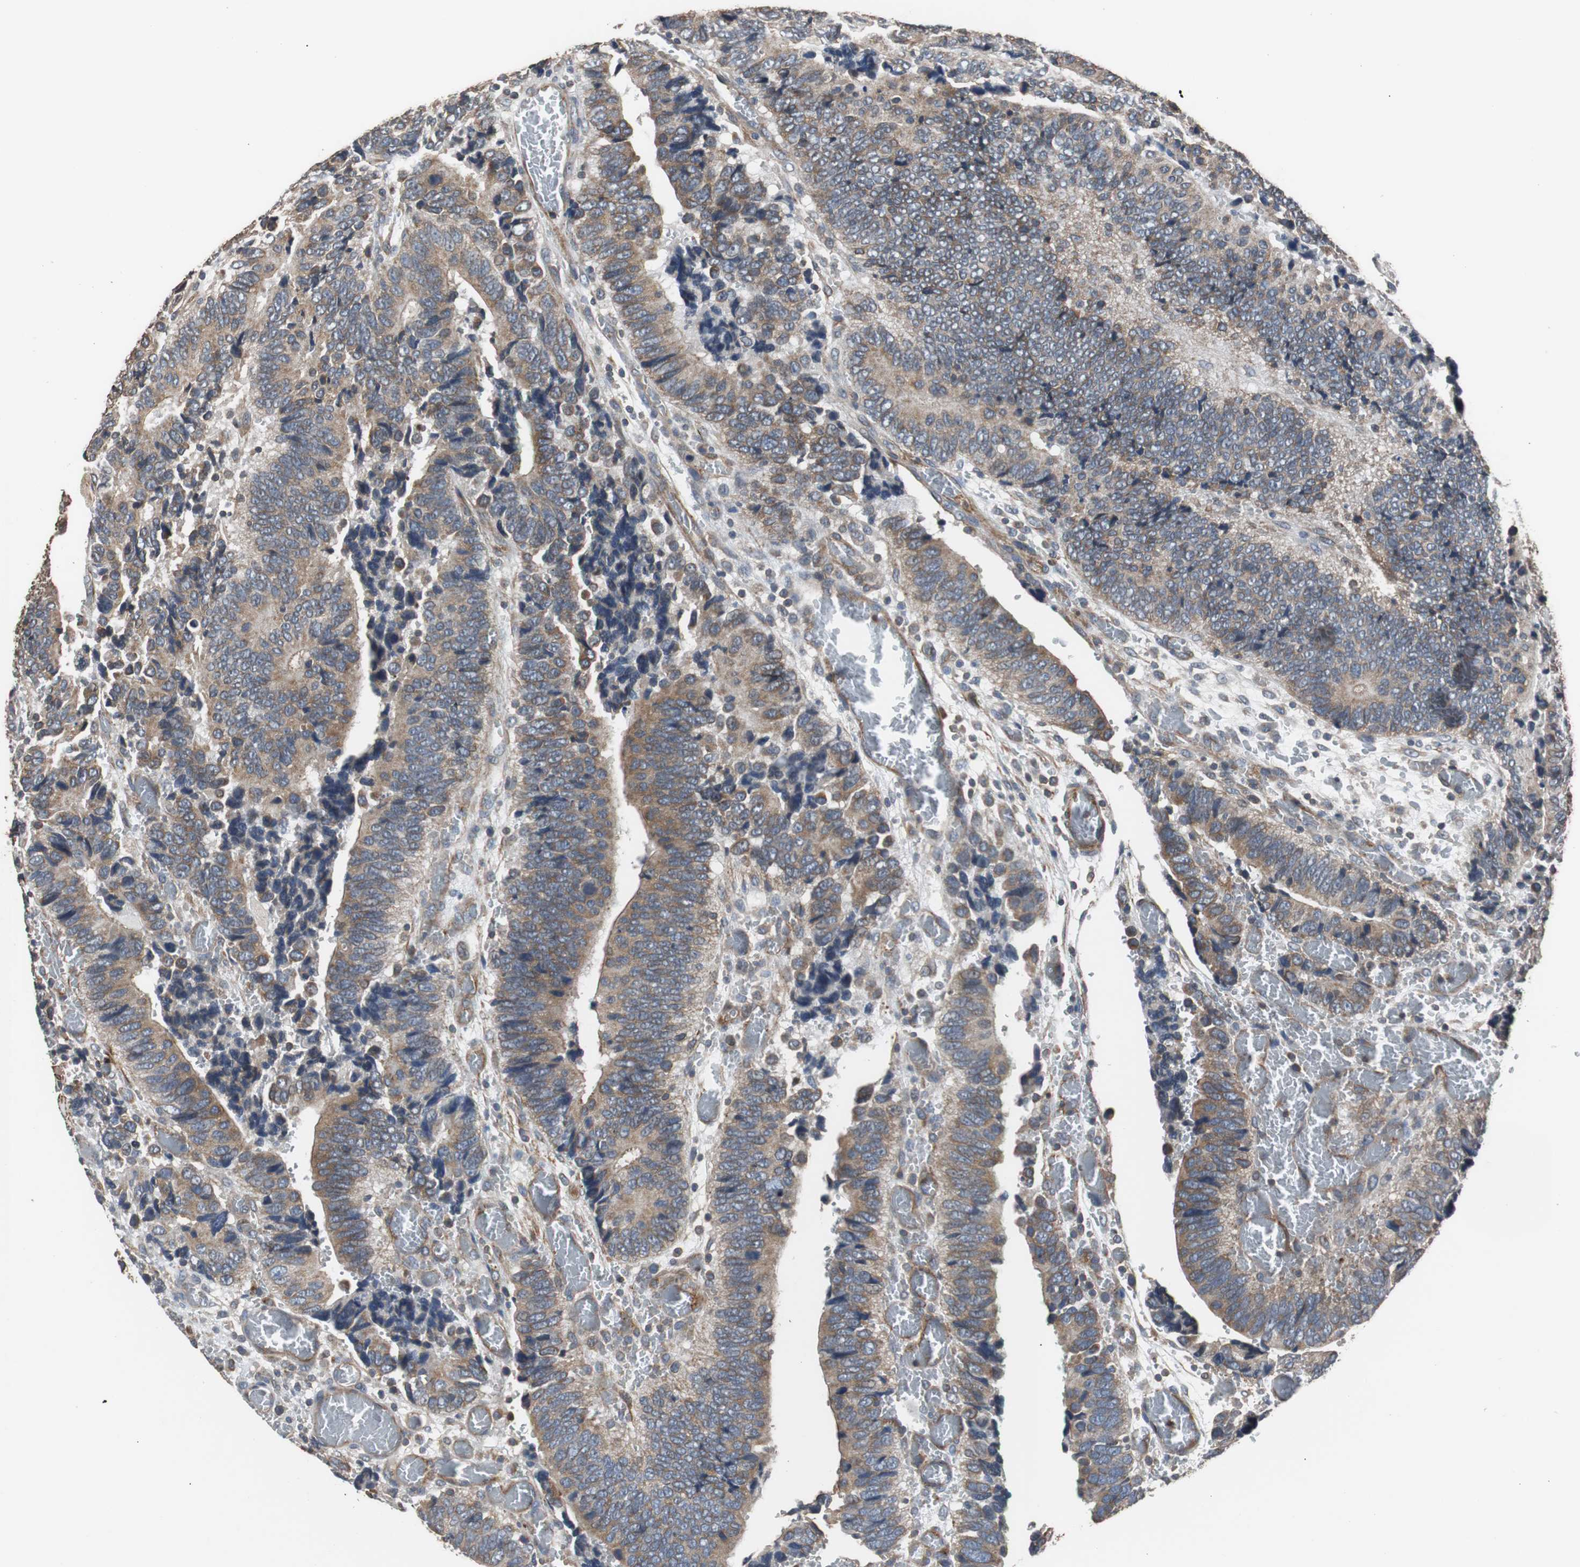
{"staining": {"intensity": "moderate", "quantity": ">75%", "location": "cytoplasmic/membranous"}, "tissue": "colorectal cancer", "cell_type": "Tumor cells", "image_type": "cancer", "snomed": [{"axis": "morphology", "description": "Adenocarcinoma, NOS"}, {"axis": "topography", "description": "Colon"}], "caption": "Immunohistochemistry of adenocarcinoma (colorectal) displays medium levels of moderate cytoplasmic/membranous positivity in approximately >75% of tumor cells.", "gene": "PITRM1", "patient": {"sex": "male", "age": 72}}